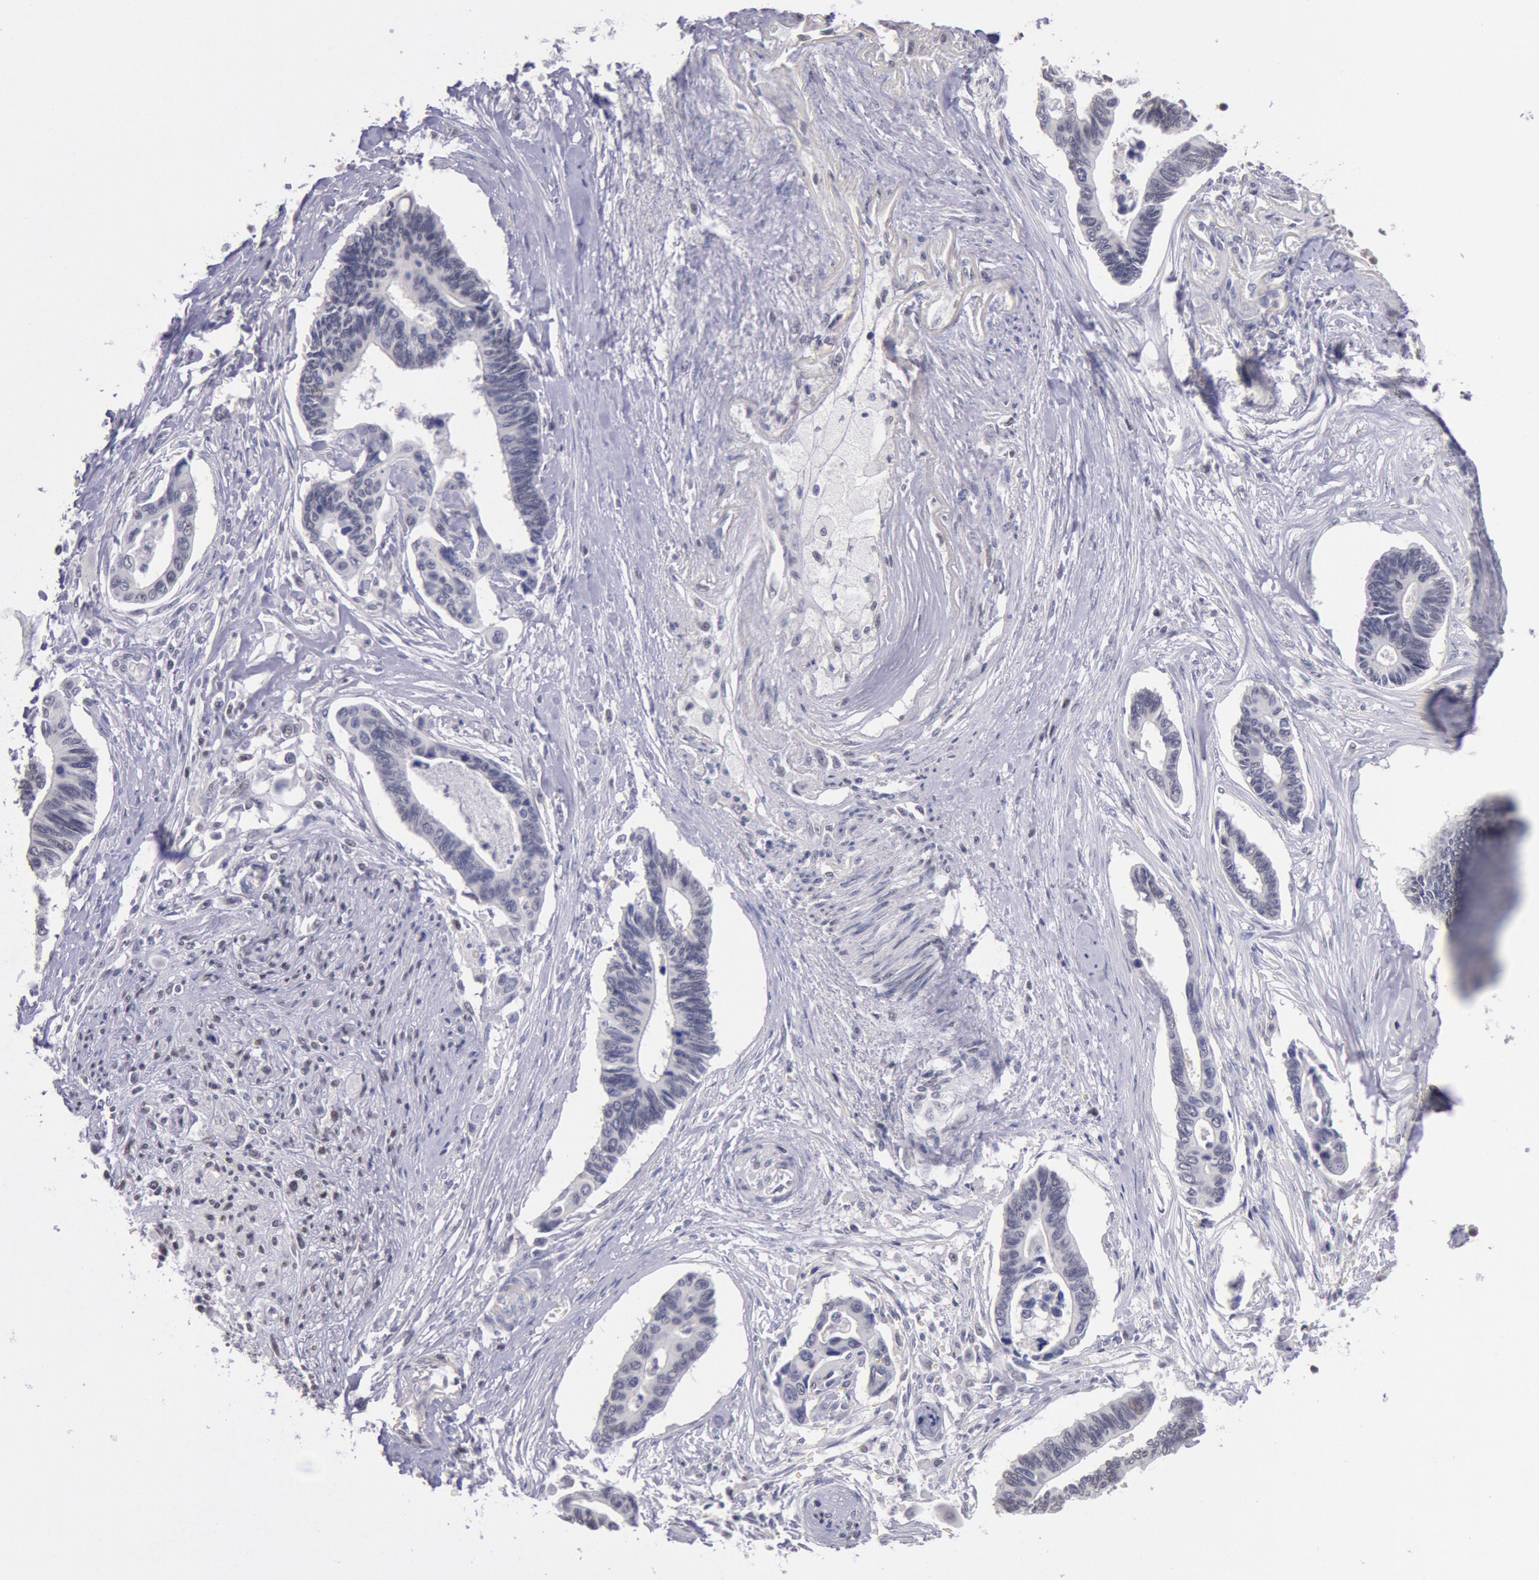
{"staining": {"intensity": "weak", "quantity": "<25%", "location": "nuclear"}, "tissue": "pancreatic cancer", "cell_type": "Tumor cells", "image_type": "cancer", "snomed": [{"axis": "morphology", "description": "Adenocarcinoma, NOS"}, {"axis": "topography", "description": "Pancreas"}], "caption": "Pancreatic cancer (adenocarcinoma) was stained to show a protein in brown. There is no significant expression in tumor cells.", "gene": "MYH7", "patient": {"sex": "female", "age": 70}}